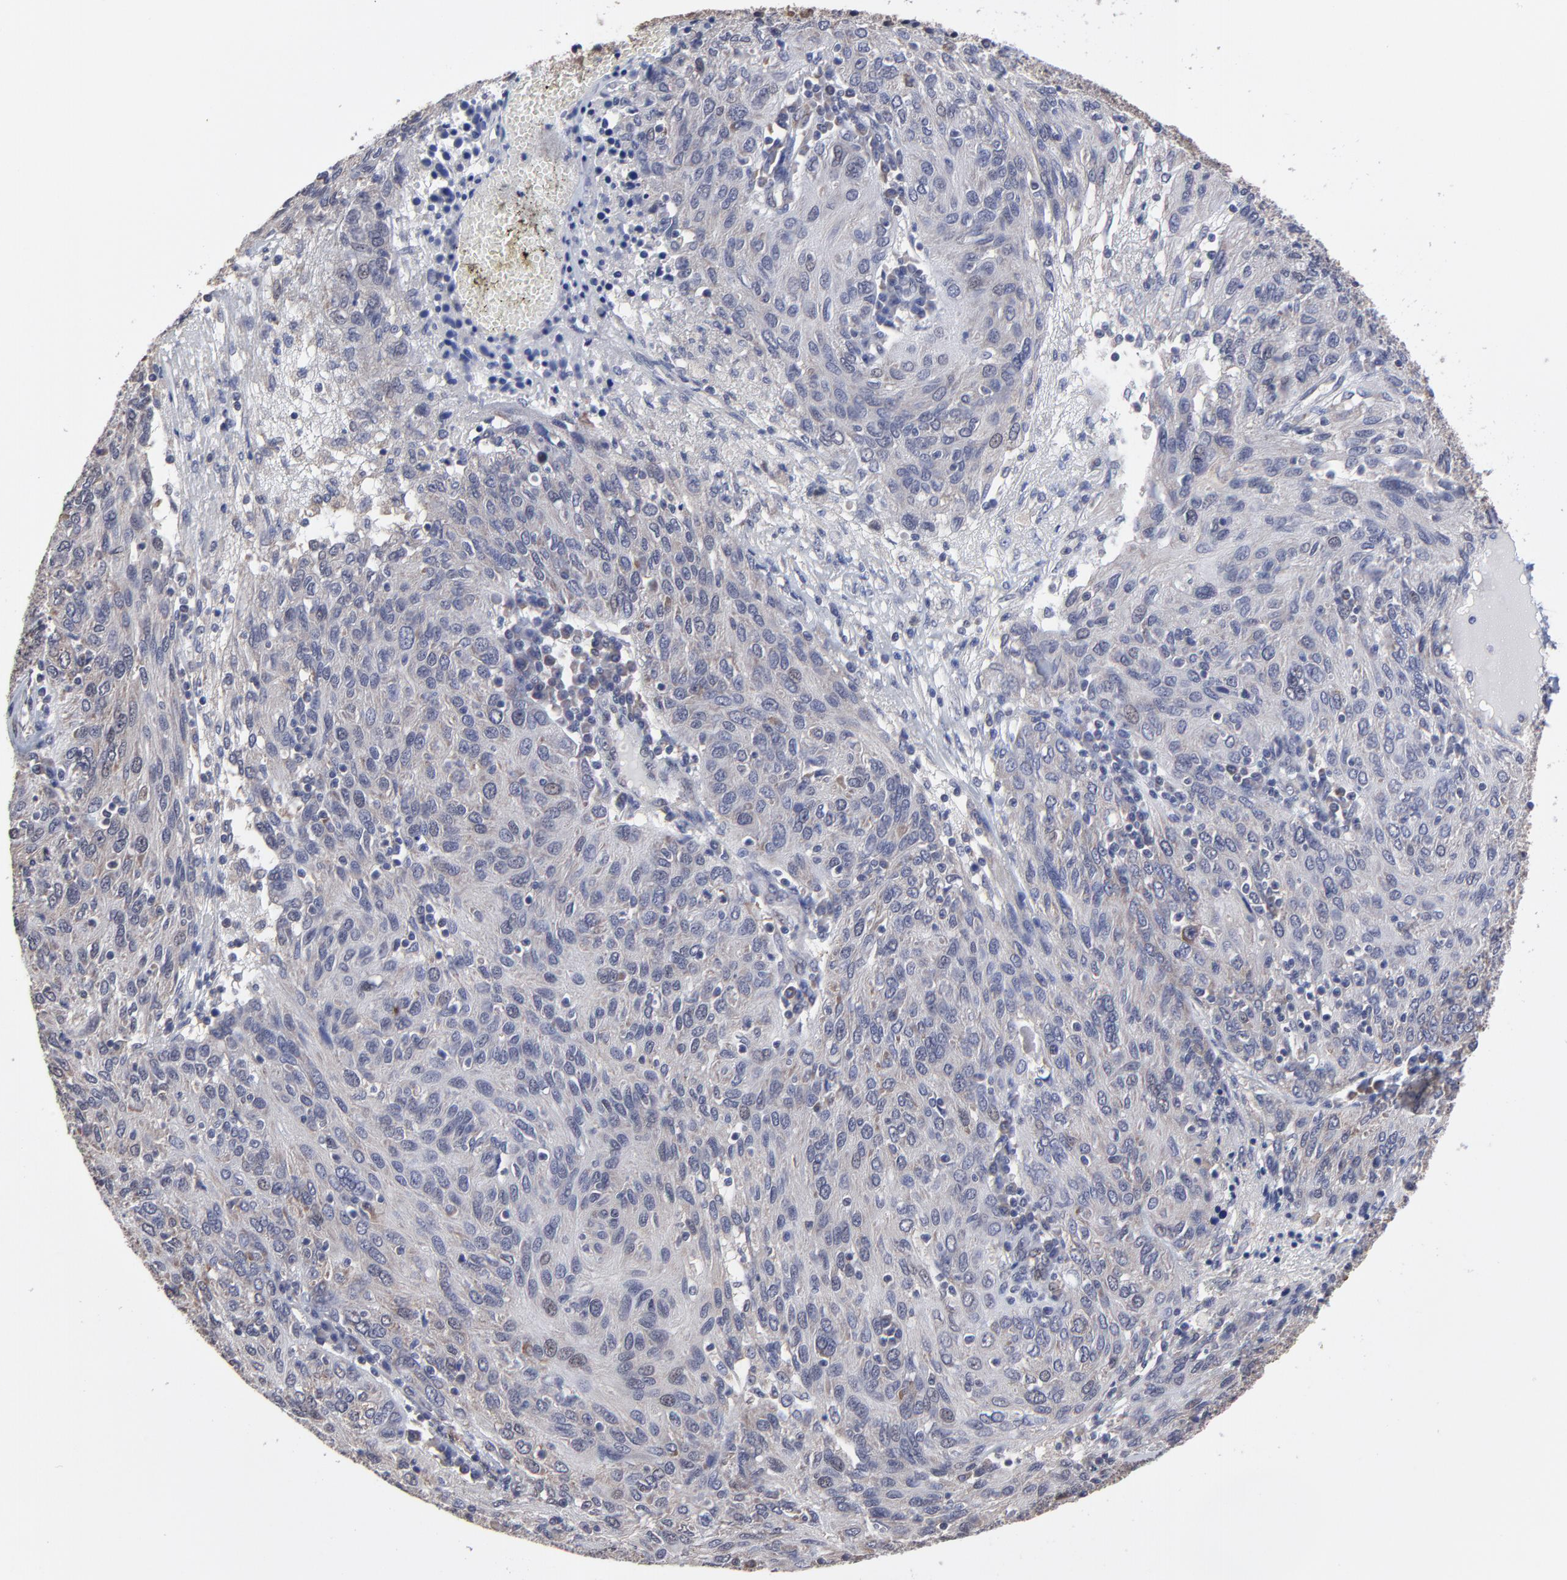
{"staining": {"intensity": "weak", "quantity": "25%-75%", "location": "cytoplasmic/membranous"}, "tissue": "ovarian cancer", "cell_type": "Tumor cells", "image_type": "cancer", "snomed": [{"axis": "morphology", "description": "Carcinoma, endometroid"}, {"axis": "topography", "description": "Ovary"}], "caption": "Endometroid carcinoma (ovarian) tissue displays weak cytoplasmic/membranous expression in about 25%-75% of tumor cells, visualized by immunohistochemistry.", "gene": "CCT2", "patient": {"sex": "female", "age": 50}}